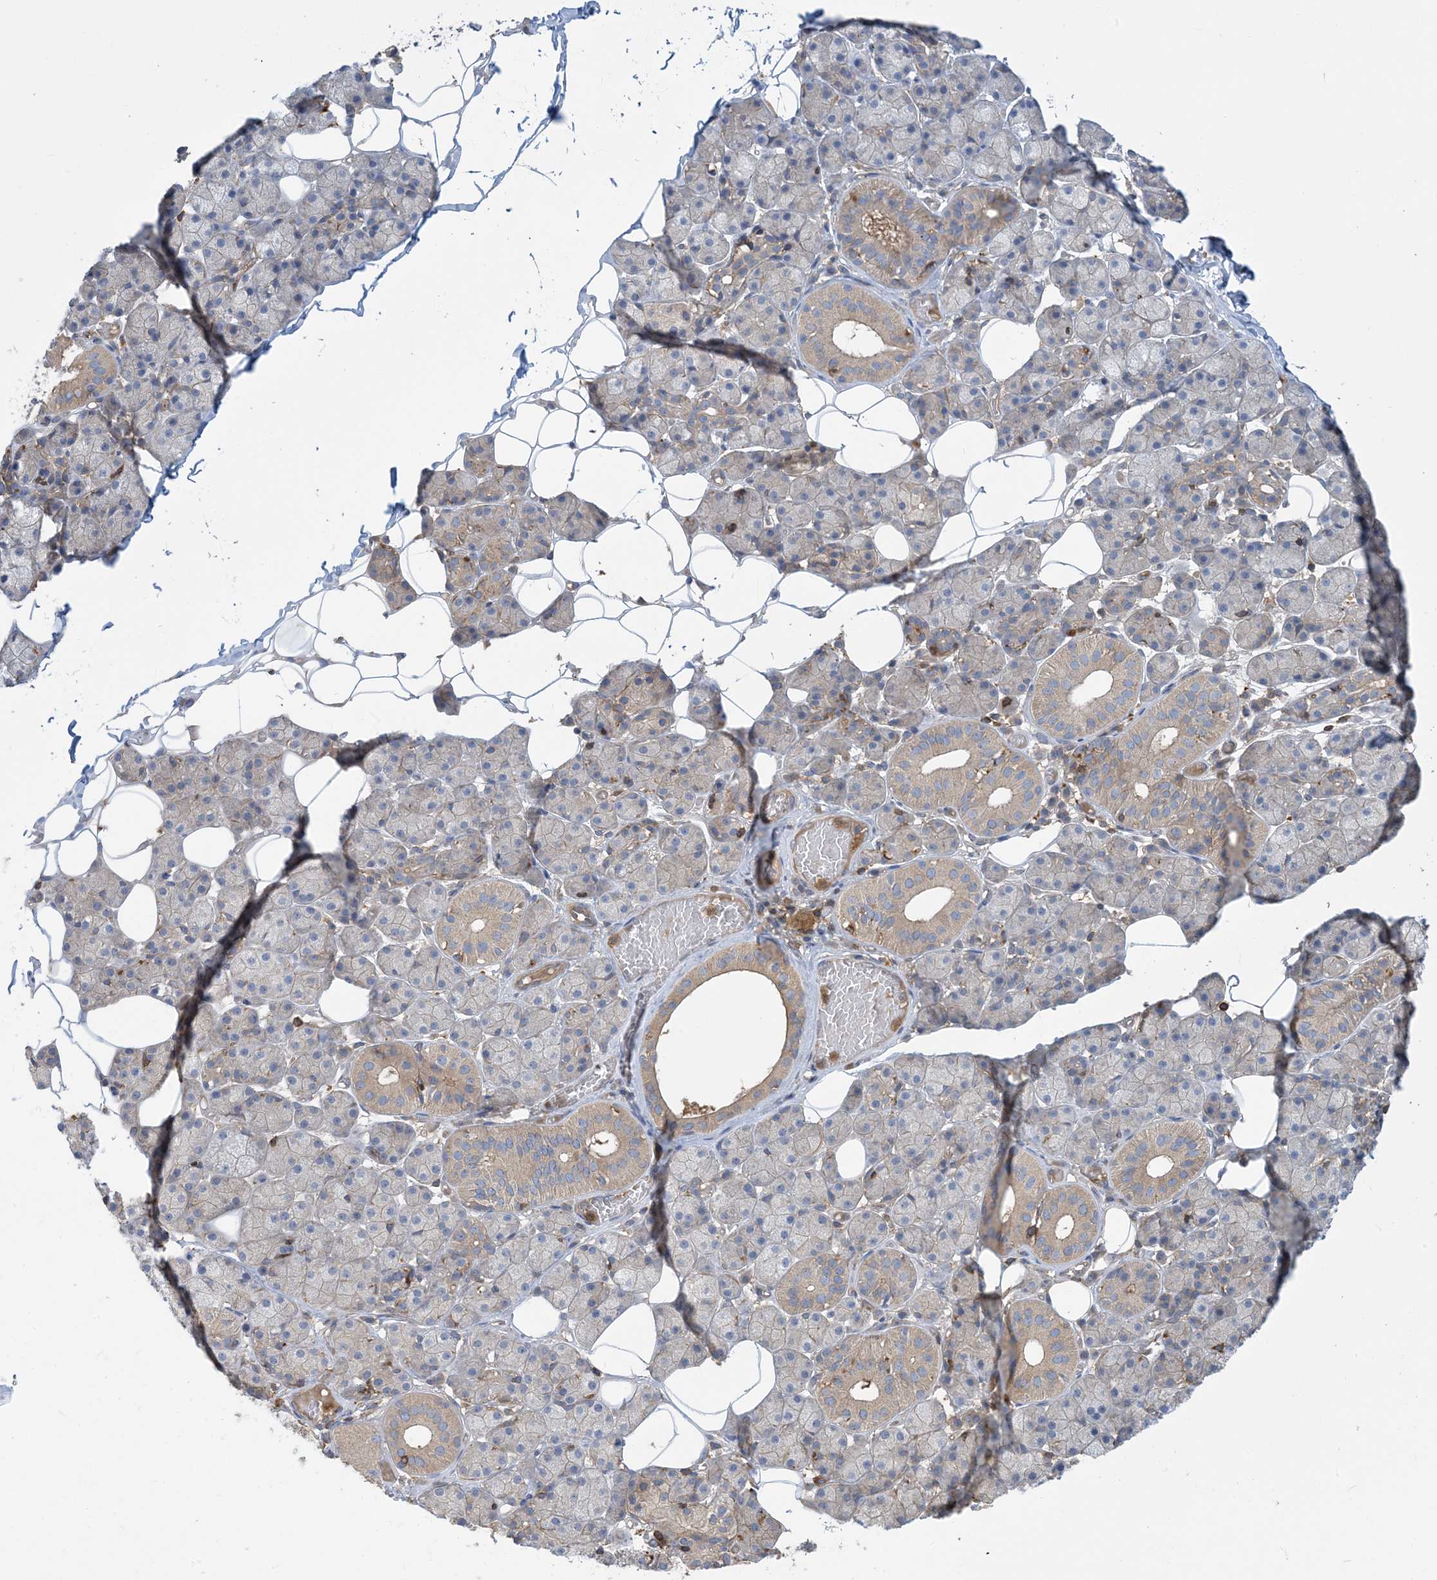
{"staining": {"intensity": "weak", "quantity": "25%-75%", "location": "cytoplasmic/membranous"}, "tissue": "salivary gland", "cell_type": "Glandular cells", "image_type": "normal", "snomed": [{"axis": "morphology", "description": "Normal tissue, NOS"}, {"axis": "topography", "description": "Salivary gland"}], "caption": "High-power microscopy captured an immunohistochemistry (IHC) histopathology image of unremarkable salivary gland, revealing weak cytoplasmic/membranous positivity in about 25%-75% of glandular cells.", "gene": "SFMBT2", "patient": {"sex": "female", "age": 33}}